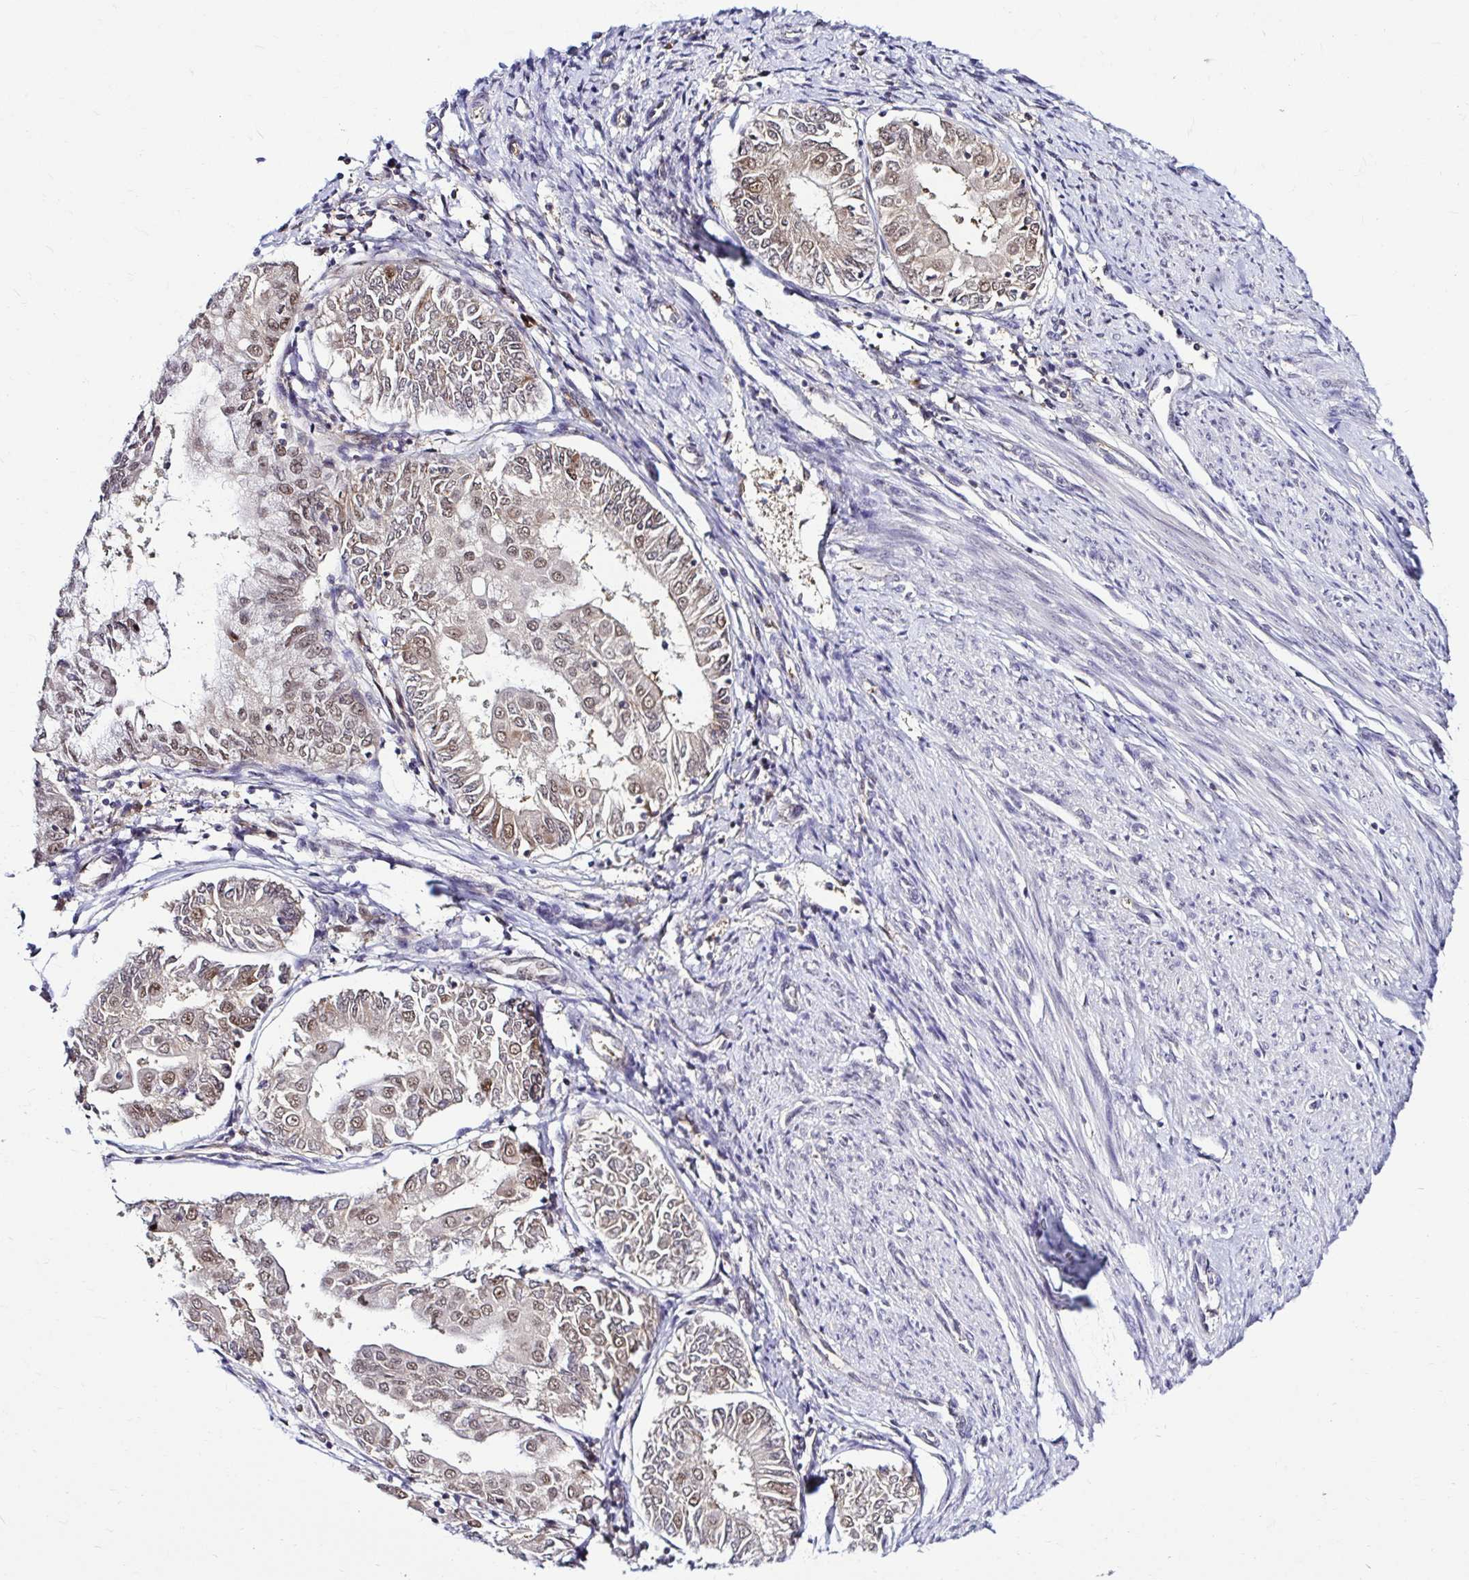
{"staining": {"intensity": "moderate", "quantity": ">75%", "location": "nuclear"}, "tissue": "endometrial cancer", "cell_type": "Tumor cells", "image_type": "cancer", "snomed": [{"axis": "morphology", "description": "Adenocarcinoma, NOS"}, {"axis": "topography", "description": "Endometrium"}], "caption": "Immunohistochemistry (IHC) histopathology image of neoplastic tissue: human endometrial cancer (adenocarcinoma) stained using IHC shows medium levels of moderate protein expression localized specifically in the nuclear of tumor cells, appearing as a nuclear brown color.", "gene": "PSMD3", "patient": {"sex": "female", "age": 68}}